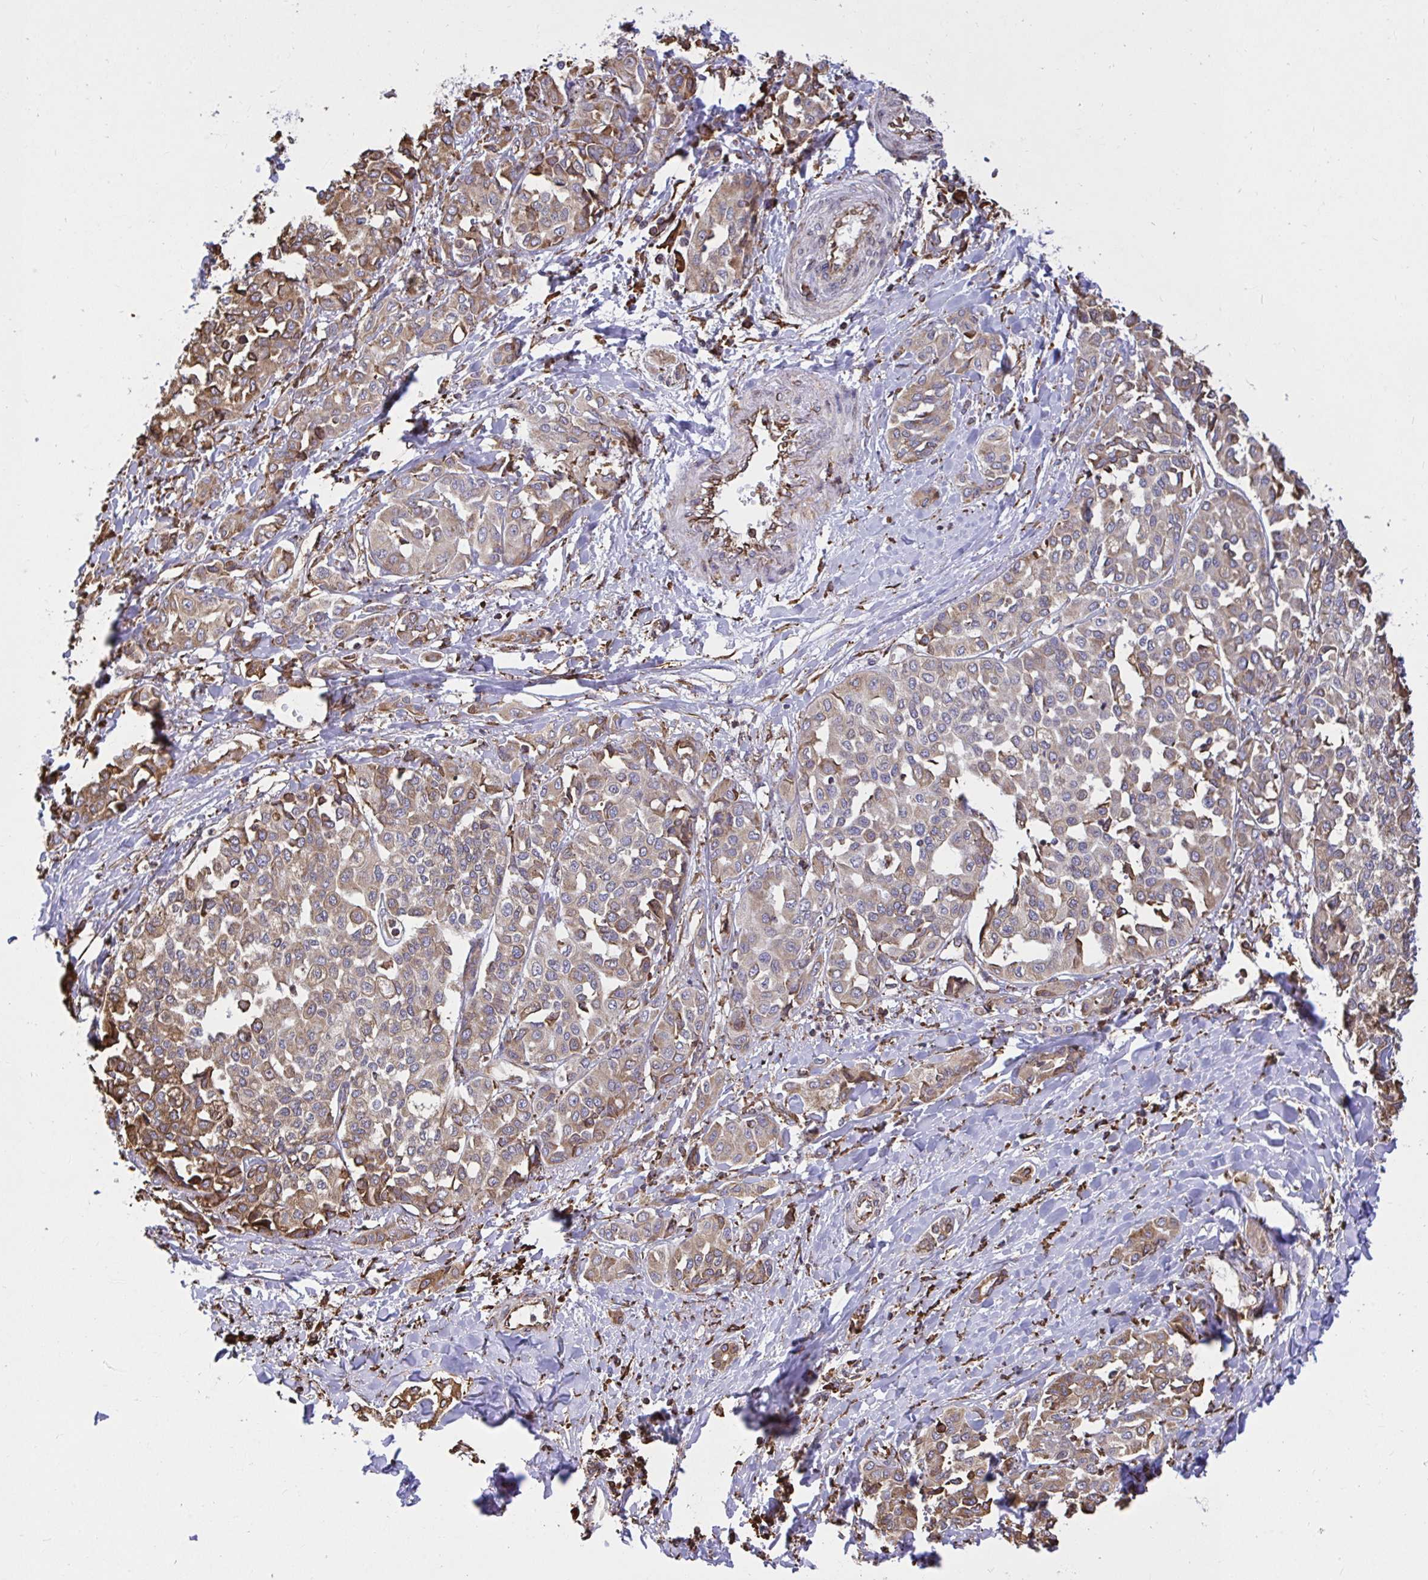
{"staining": {"intensity": "weak", "quantity": "25%-75%", "location": "cytoplasmic/membranous"}, "tissue": "liver cancer", "cell_type": "Tumor cells", "image_type": "cancer", "snomed": [{"axis": "morphology", "description": "Cholangiocarcinoma"}, {"axis": "topography", "description": "Liver"}], "caption": "Protein staining shows weak cytoplasmic/membranous expression in about 25%-75% of tumor cells in liver cancer.", "gene": "CLGN", "patient": {"sex": "female", "age": 77}}